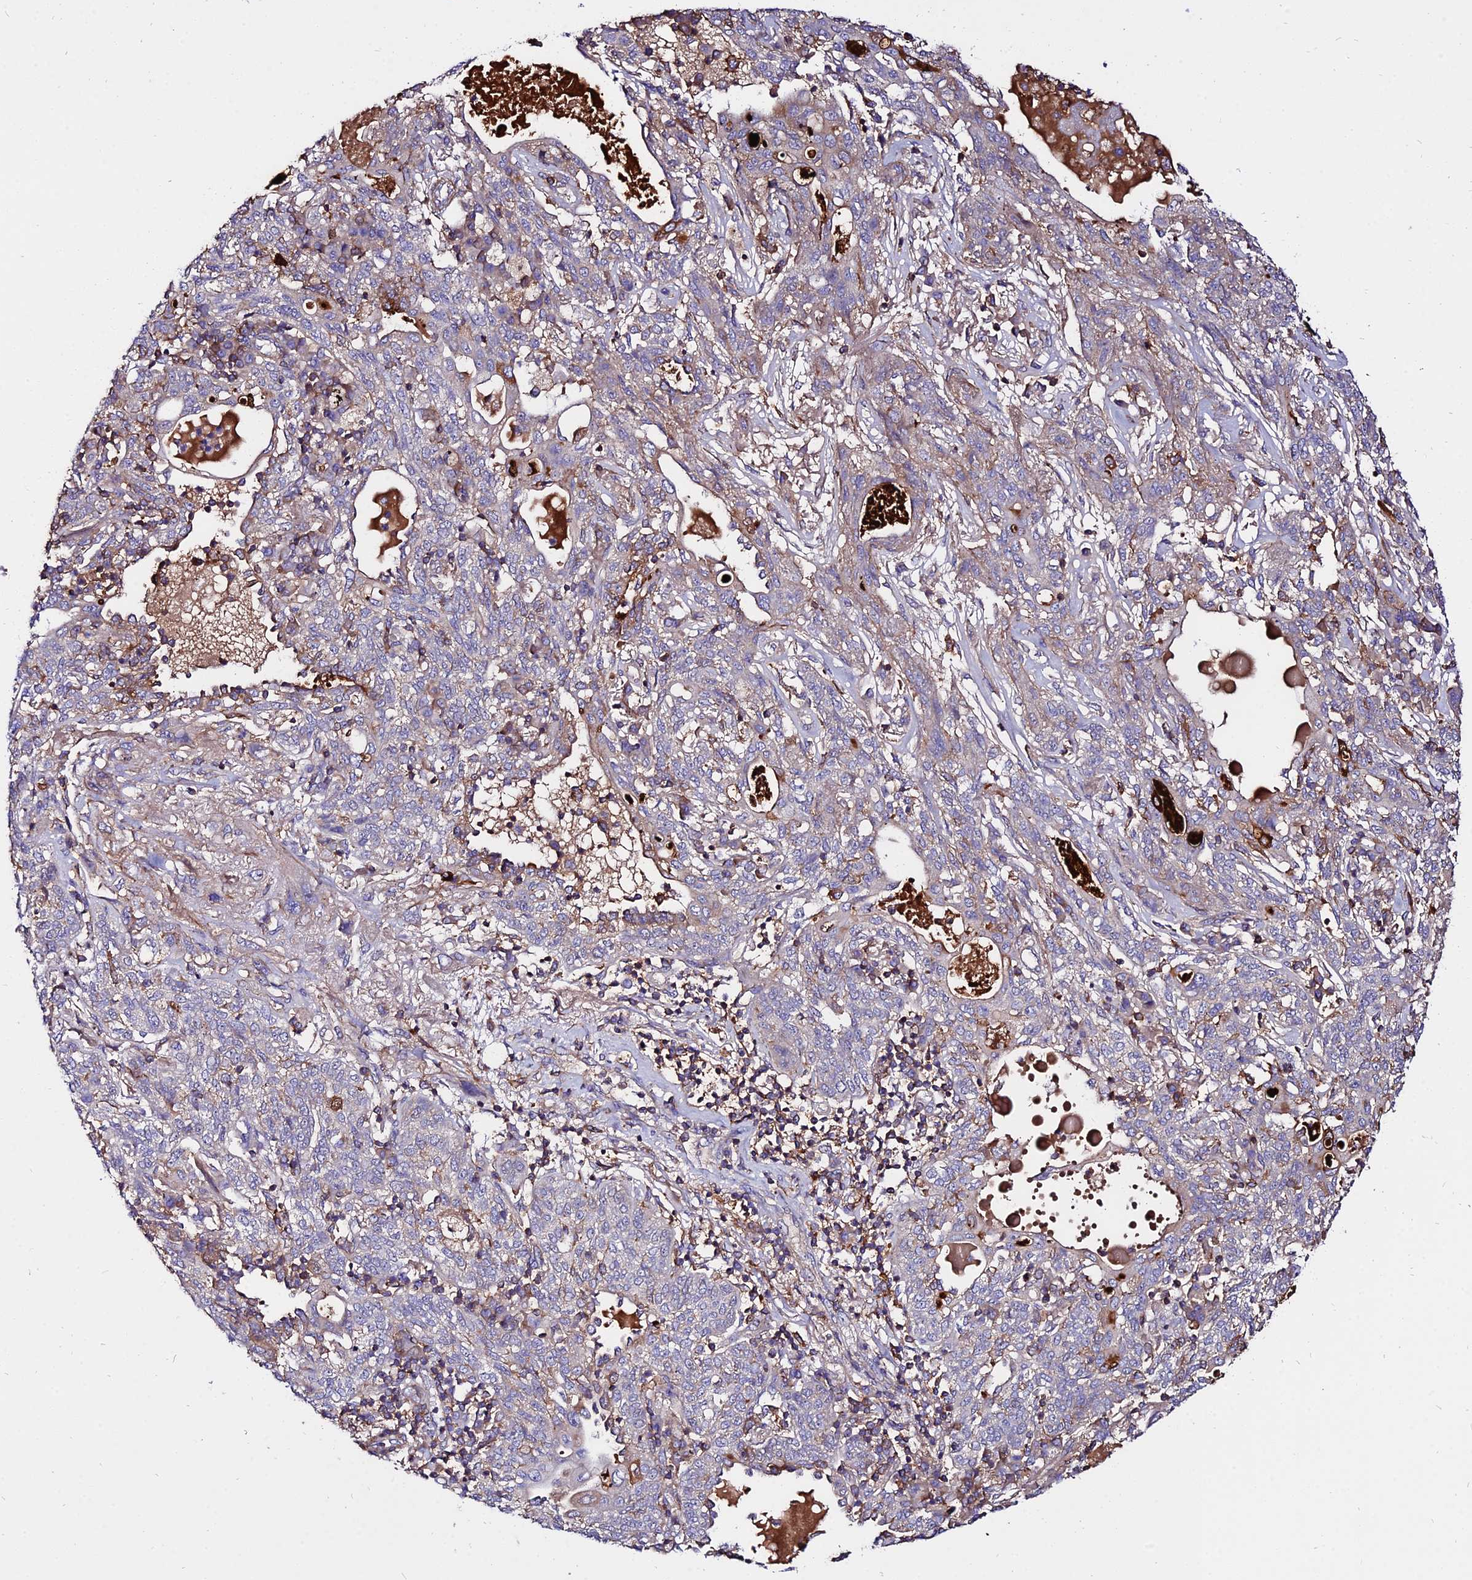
{"staining": {"intensity": "weak", "quantity": "<25%", "location": "cytoplasmic/membranous"}, "tissue": "lung cancer", "cell_type": "Tumor cells", "image_type": "cancer", "snomed": [{"axis": "morphology", "description": "Squamous cell carcinoma, NOS"}, {"axis": "topography", "description": "Lung"}], "caption": "High magnification brightfield microscopy of squamous cell carcinoma (lung) stained with DAB (3,3'-diaminobenzidine) (brown) and counterstained with hematoxylin (blue): tumor cells show no significant positivity. The staining is performed using DAB (3,3'-diaminobenzidine) brown chromogen with nuclei counter-stained in using hematoxylin.", "gene": "PYM1", "patient": {"sex": "female", "age": 70}}